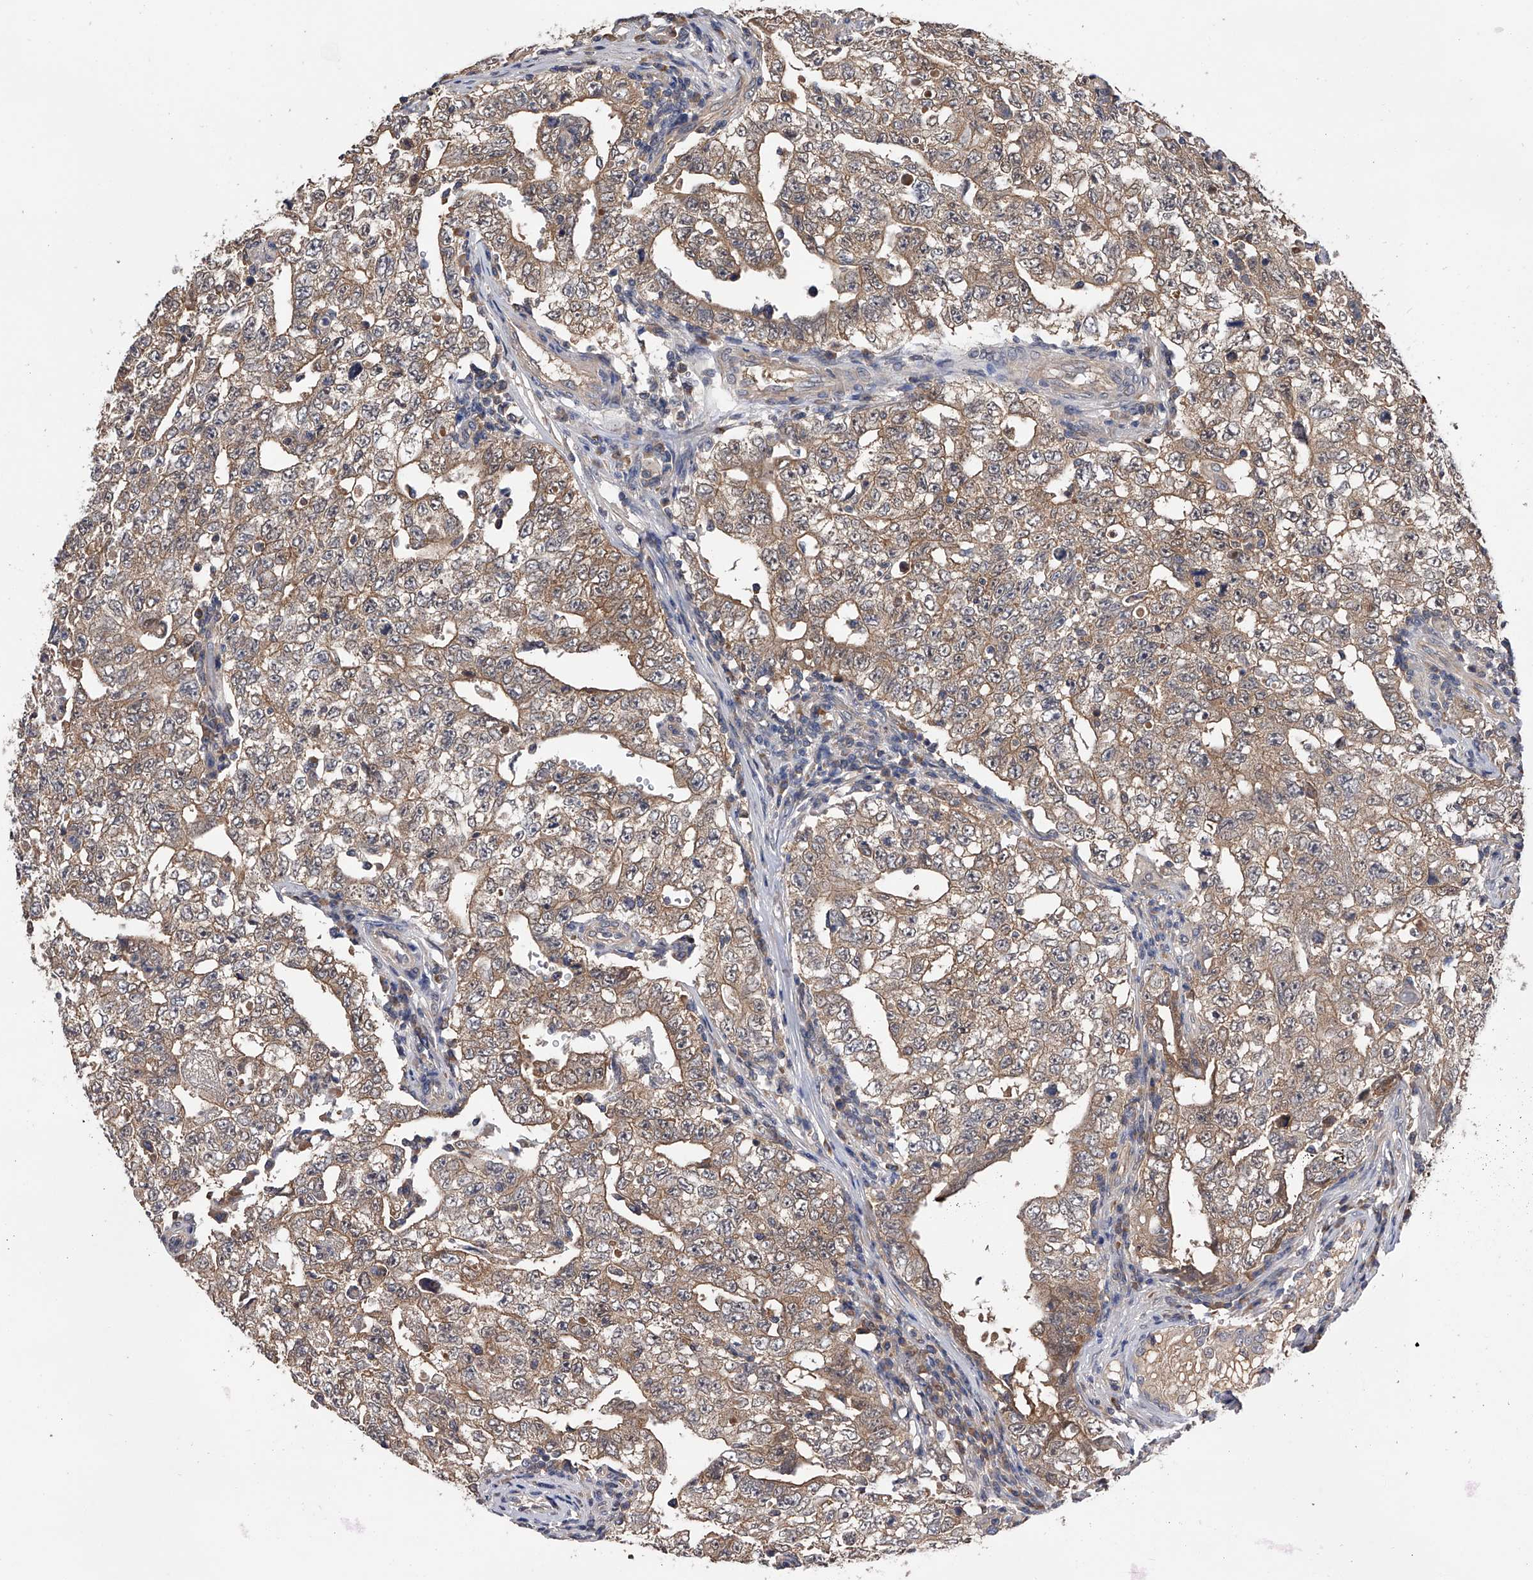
{"staining": {"intensity": "weak", "quantity": ">75%", "location": "cytoplasmic/membranous"}, "tissue": "testis cancer", "cell_type": "Tumor cells", "image_type": "cancer", "snomed": [{"axis": "morphology", "description": "Carcinoma, Embryonal, NOS"}, {"axis": "topography", "description": "Testis"}], "caption": "Immunohistochemistry staining of testis cancer (embryonal carcinoma), which exhibits low levels of weak cytoplasmic/membranous staining in approximately >75% of tumor cells indicating weak cytoplasmic/membranous protein expression. The staining was performed using DAB (3,3'-diaminobenzidine) (brown) for protein detection and nuclei were counterstained in hematoxylin (blue).", "gene": "CFAP298", "patient": {"sex": "male", "age": 26}}